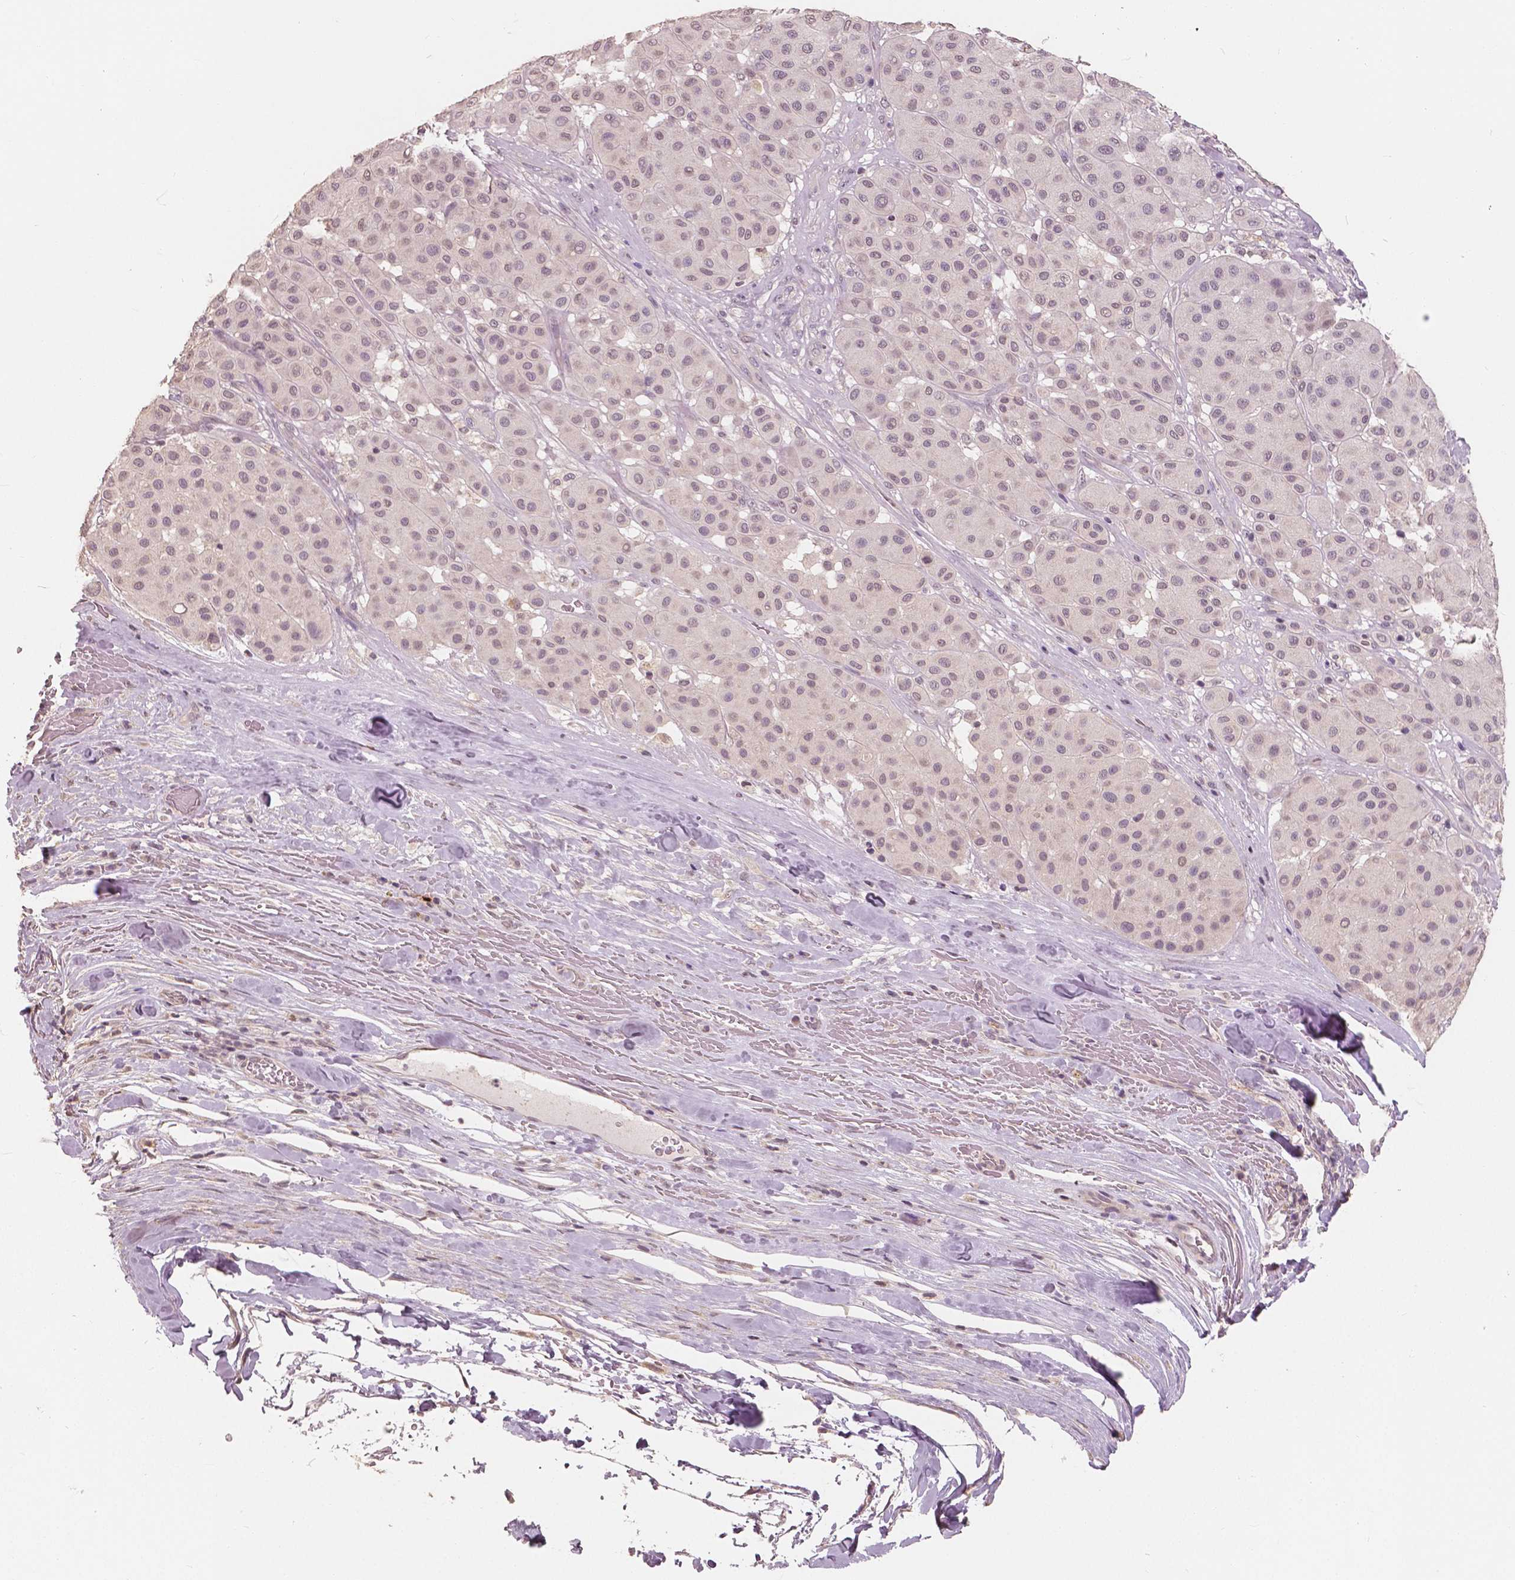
{"staining": {"intensity": "weak", "quantity": ">75%", "location": "nuclear"}, "tissue": "melanoma", "cell_type": "Tumor cells", "image_type": "cancer", "snomed": [{"axis": "morphology", "description": "Malignant melanoma, Metastatic site"}, {"axis": "topography", "description": "Smooth muscle"}], "caption": "Malignant melanoma (metastatic site) stained for a protein demonstrates weak nuclear positivity in tumor cells. The staining is performed using DAB brown chromogen to label protein expression. The nuclei are counter-stained blue using hematoxylin.", "gene": "SAT2", "patient": {"sex": "male", "age": 41}}